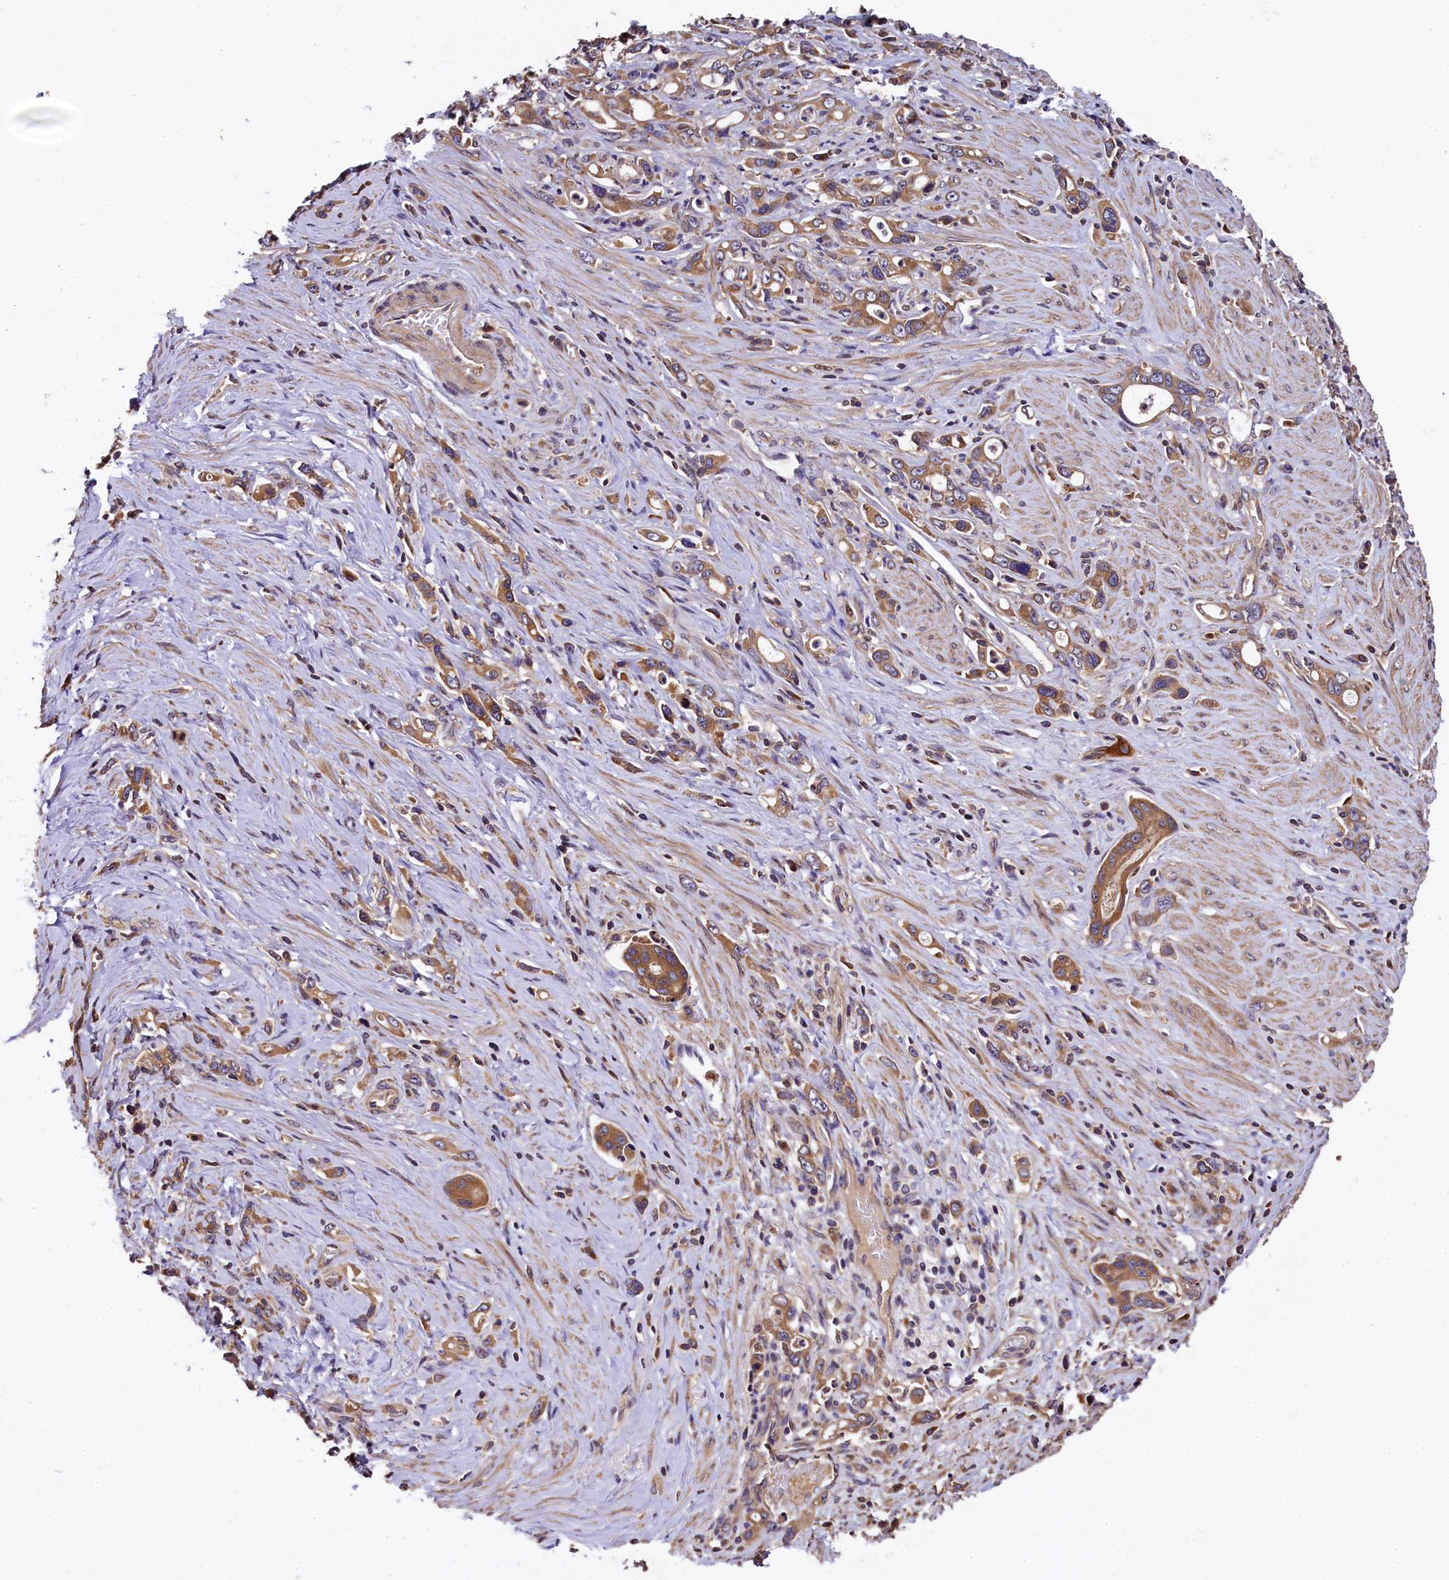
{"staining": {"intensity": "moderate", "quantity": ">75%", "location": "cytoplasmic/membranous"}, "tissue": "stomach cancer", "cell_type": "Tumor cells", "image_type": "cancer", "snomed": [{"axis": "morphology", "description": "Adenocarcinoma, NOS"}, {"axis": "topography", "description": "Stomach, lower"}], "caption": "Protein expression analysis of adenocarcinoma (stomach) demonstrates moderate cytoplasmic/membranous staining in approximately >75% of tumor cells.", "gene": "KLC2", "patient": {"sex": "female", "age": 43}}